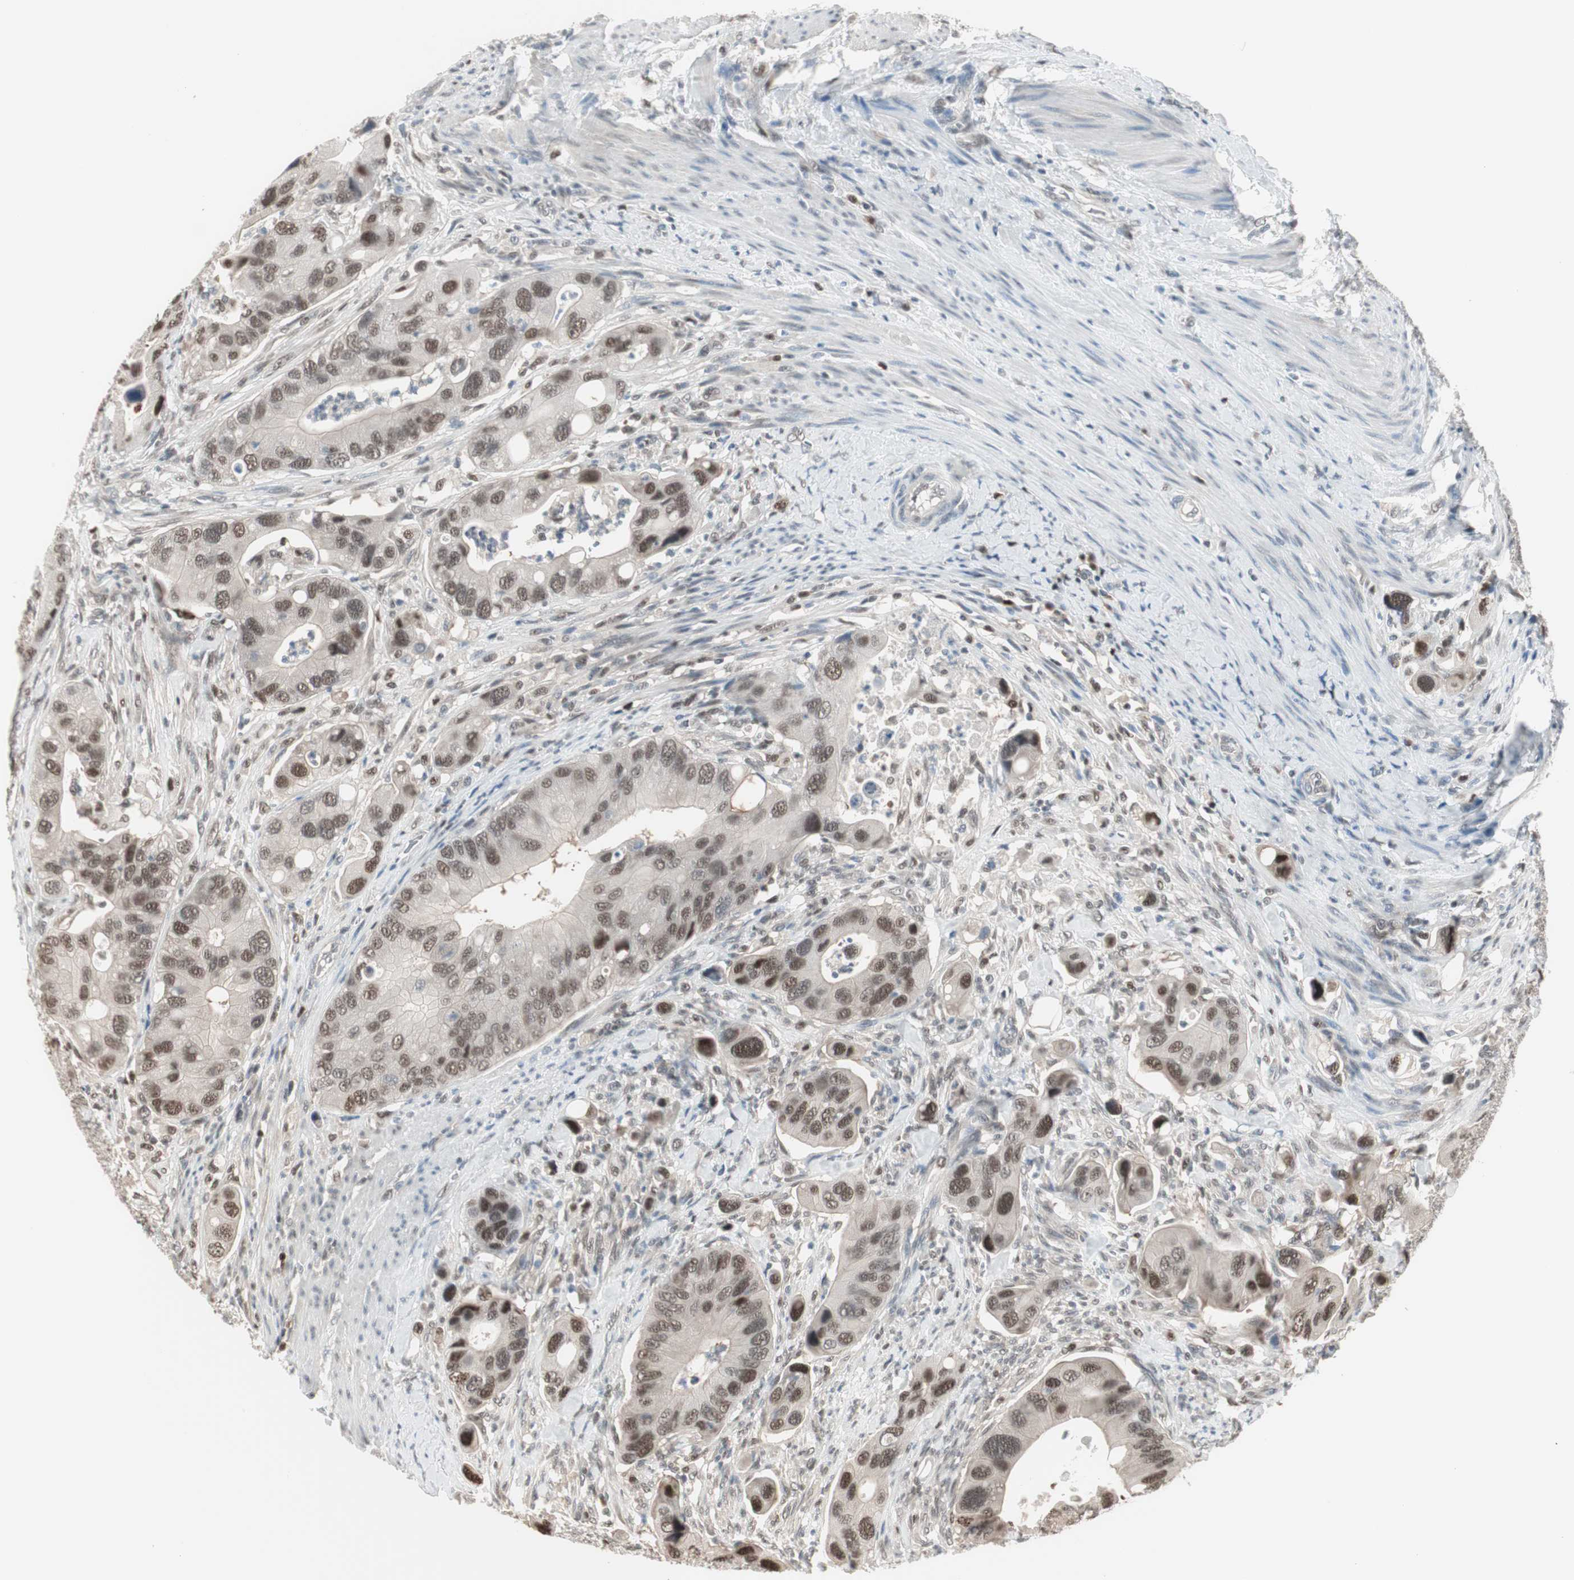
{"staining": {"intensity": "strong", "quantity": "25%-75%", "location": "nuclear"}, "tissue": "colorectal cancer", "cell_type": "Tumor cells", "image_type": "cancer", "snomed": [{"axis": "morphology", "description": "Adenocarcinoma, NOS"}, {"axis": "topography", "description": "Rectum"}], "caption": "Colorectal cancer stained with immunohistochemistry displays strong nuclear positivity in about 25%-75% of tumor cells.", "gene": "LONP2", "patient": {"sex": "female", "age": 57}}